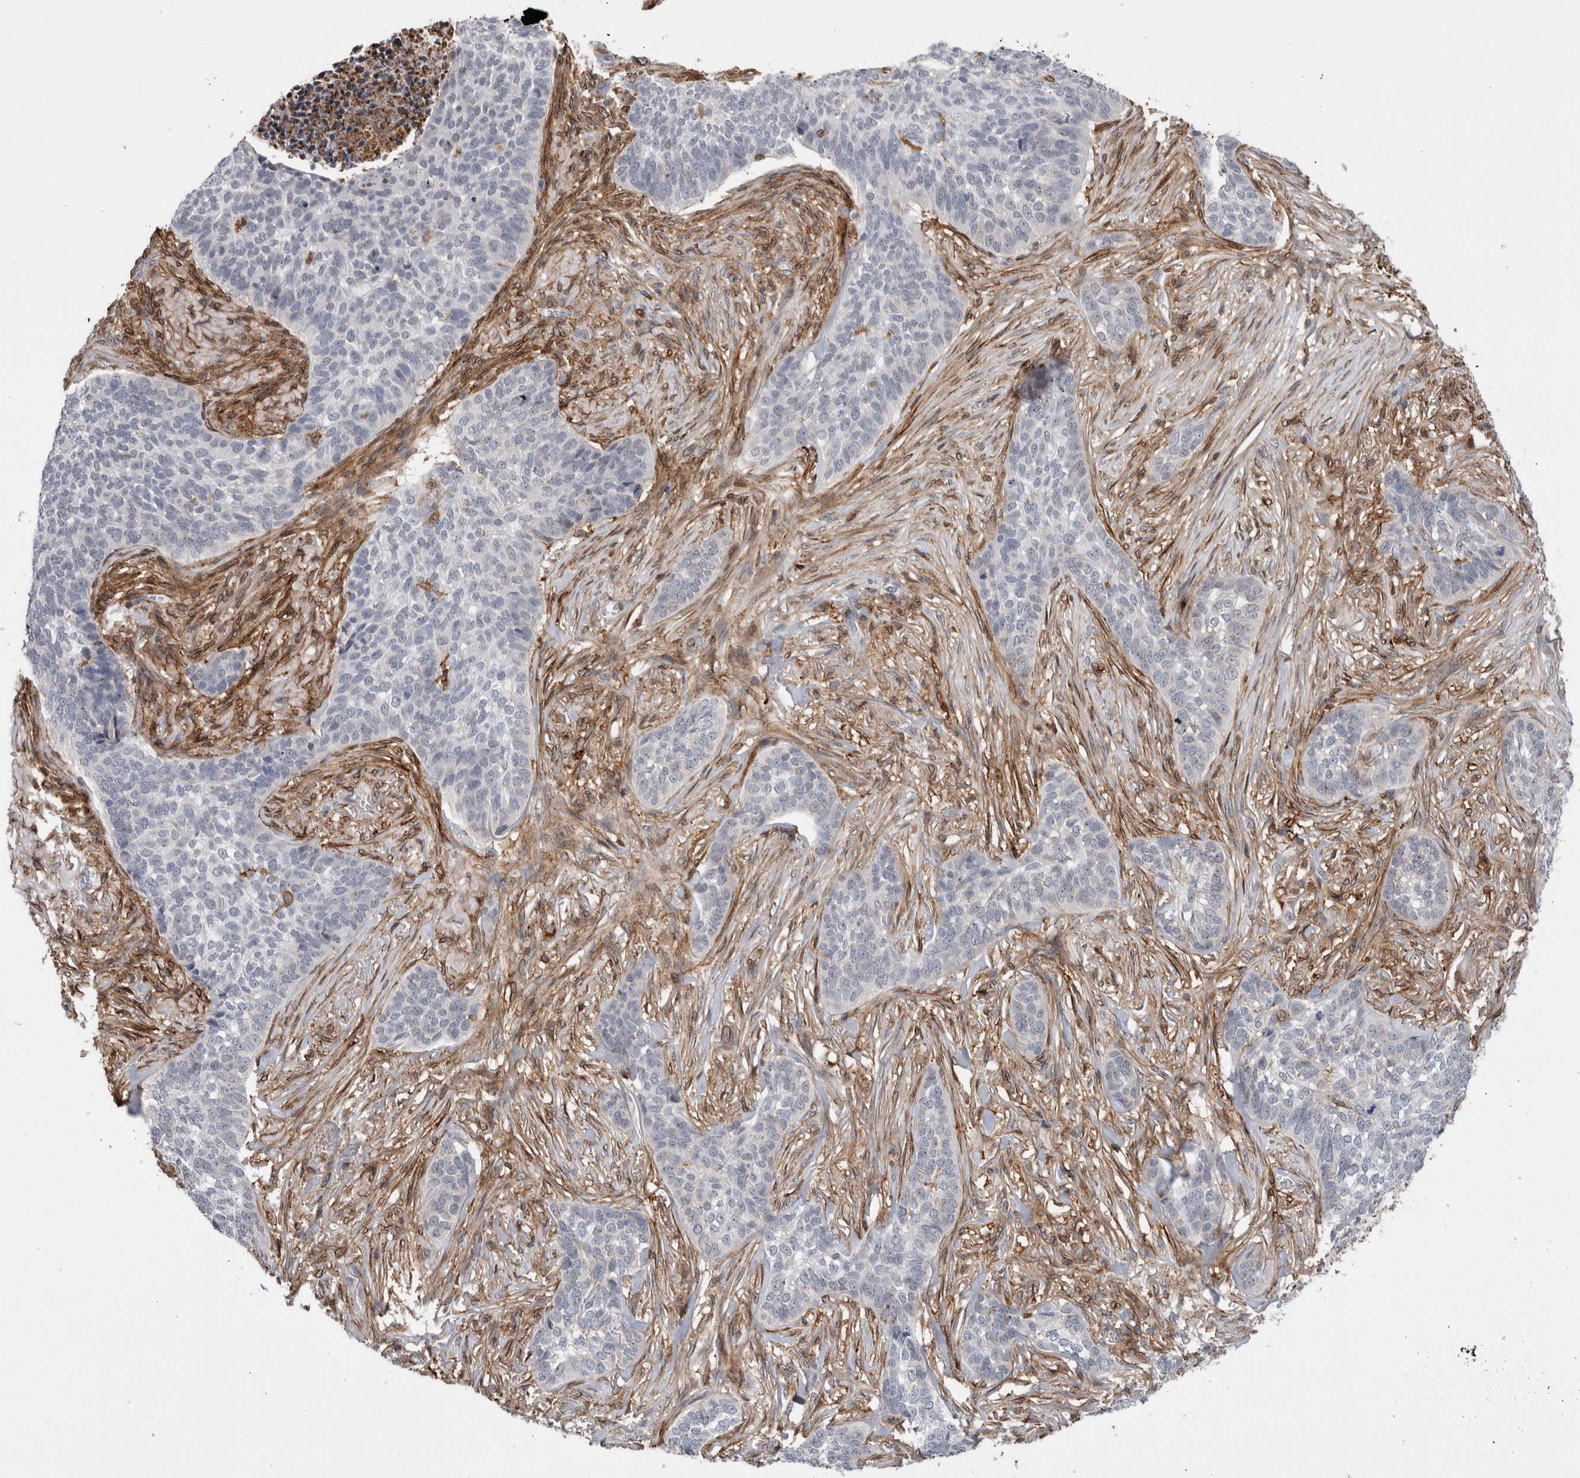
{"staining": {"intensity": "negative", "quantity": "none", "location": "none"}, "tissue": "skin cancer", "cell_type": "Tumor cells", "image_type": "cancer", "snomed": [{"axis": "morphology", "description": "Basal cell carcinoma"}, {"axis": "topography", "description": "Skin"}], "caption": "Immunohistochemistry photomicrograph of human skin cancer (basal cell carcinoma) stained for a protein (brown), which reveals no positivity in tumor cells. The staining was performed using DAB (3,3'-diaminobenzidine) to visualize the protein expression in brown, while the nuclei were stained in blue with hematoxylin (Magnification: 20x).", "gene": "CCDC88B", "patient": {"sex": "male", "age": 85}}